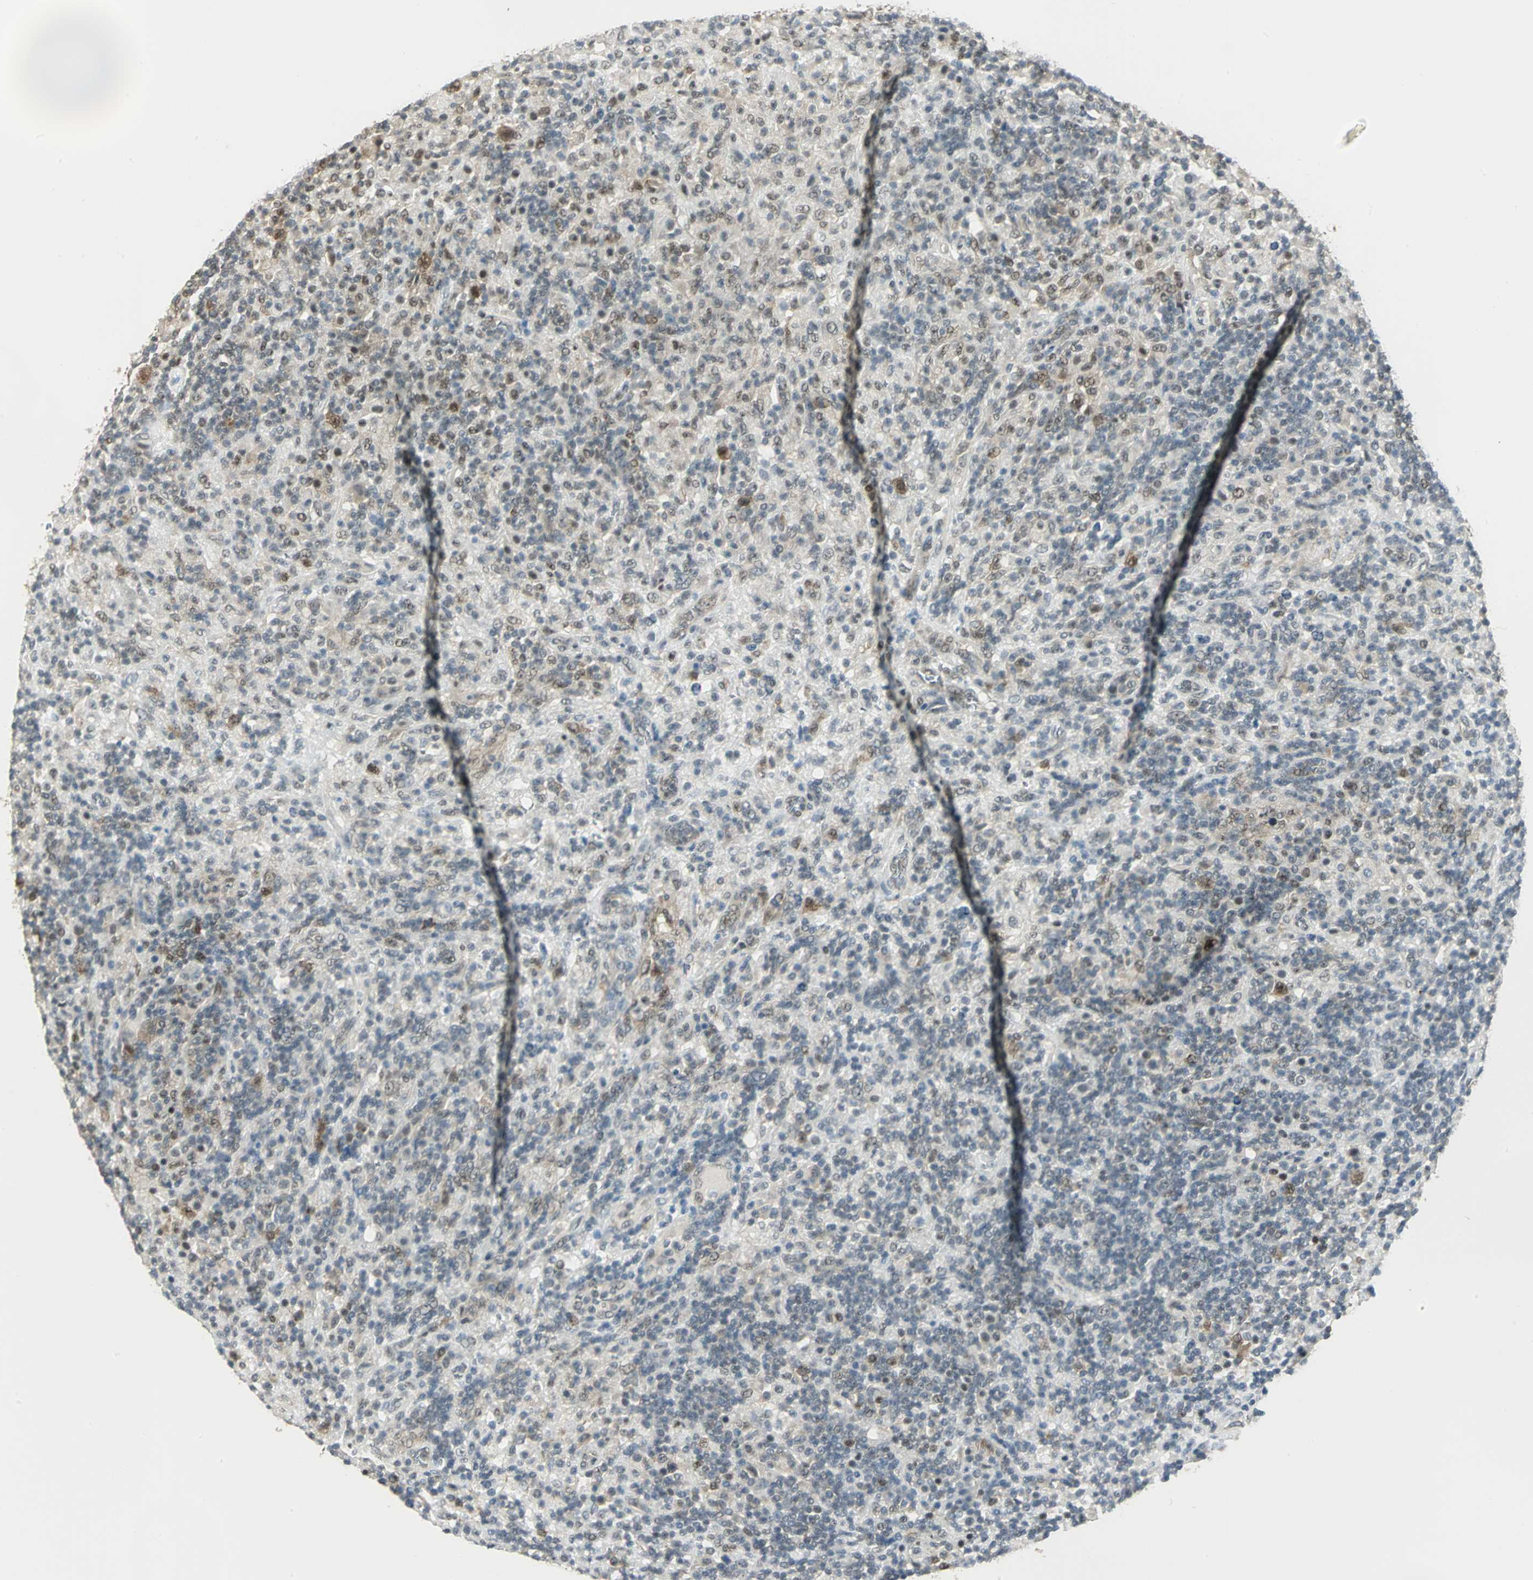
{"staining": {"intensity": "weak", "quantity": "25%-75%", "location": "nuclear"}, "tissue": "lymphoma", "cell_type": "Tumor cells", "image_type": "cancer", "snomed": [{"axis": "morphology", "description": "Hodgkin's disease, NOS"}, {"axis": "topography", "description": "Lymph node"}], "caption": "Lymphoma stained for a protein demonstrates weak nuclear positivity in tumor cells.", "gene": "DDX5", "patient": {"sex": "male", "age": 70}}